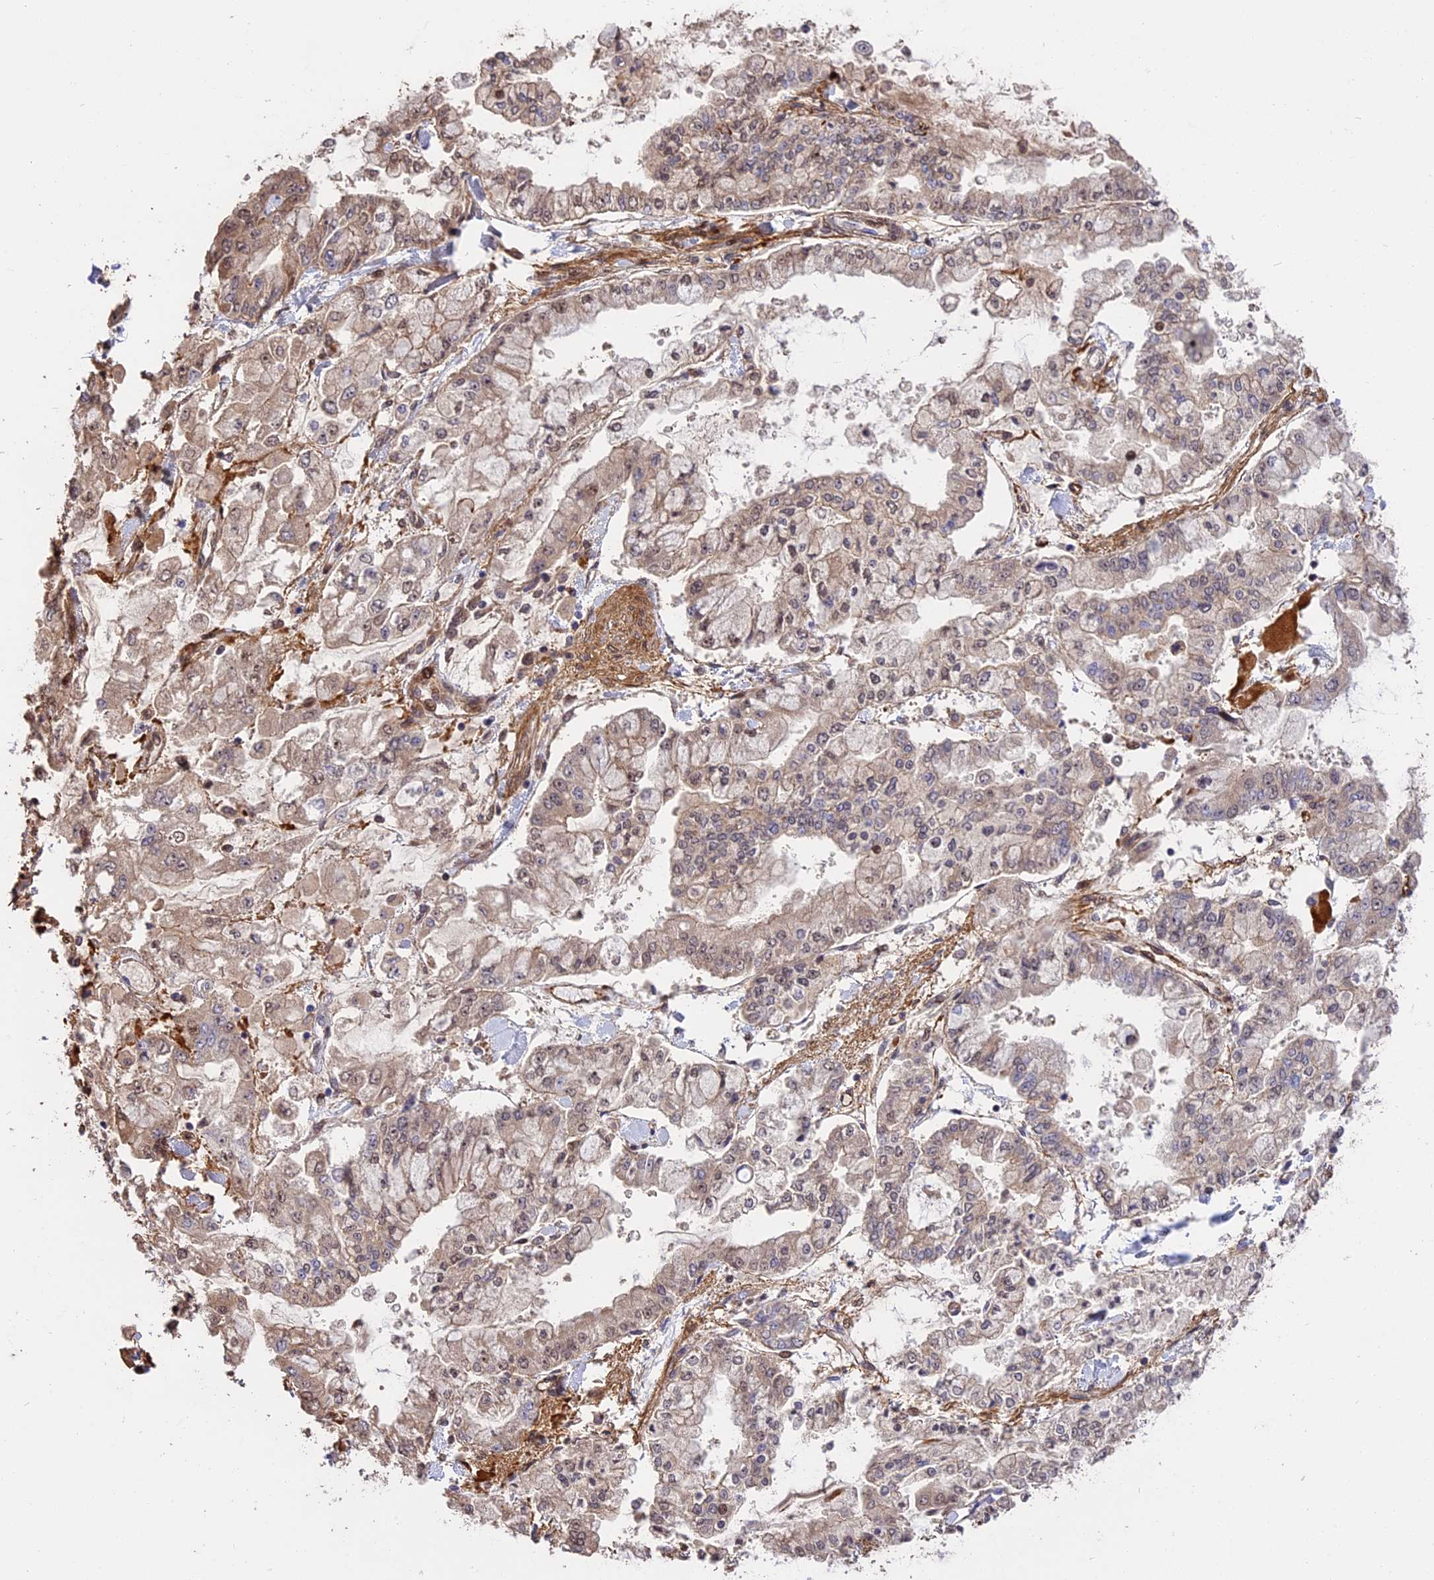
{"staining": {"intensity": "weak", "quantity": ">75%", "location": "nuclear"}, "tissue": "stomach cancer", "cell_type": "Tumor cells", "image_type": "cancer", "snomed": [{"axis": "morphology", "description": "Normal tissue, NOS"}, {"axis": "morphology", "description": "Adenocarcinoma, NOS"}, {"axis": "topography", "description": "Stomach, upper"}, {"axis": "topography", "description": "Stomach"}], "caption": "Brown immunohistochemical staining in human stomach cancer (adenocarcinoma) shows weak nuclear staining in about >75% of tumor cells. (Brightfield microscopy of DAB IHC at high magnification).", "gene": "MFSD2A", "patient": {"sex": "male", "age": 76}}